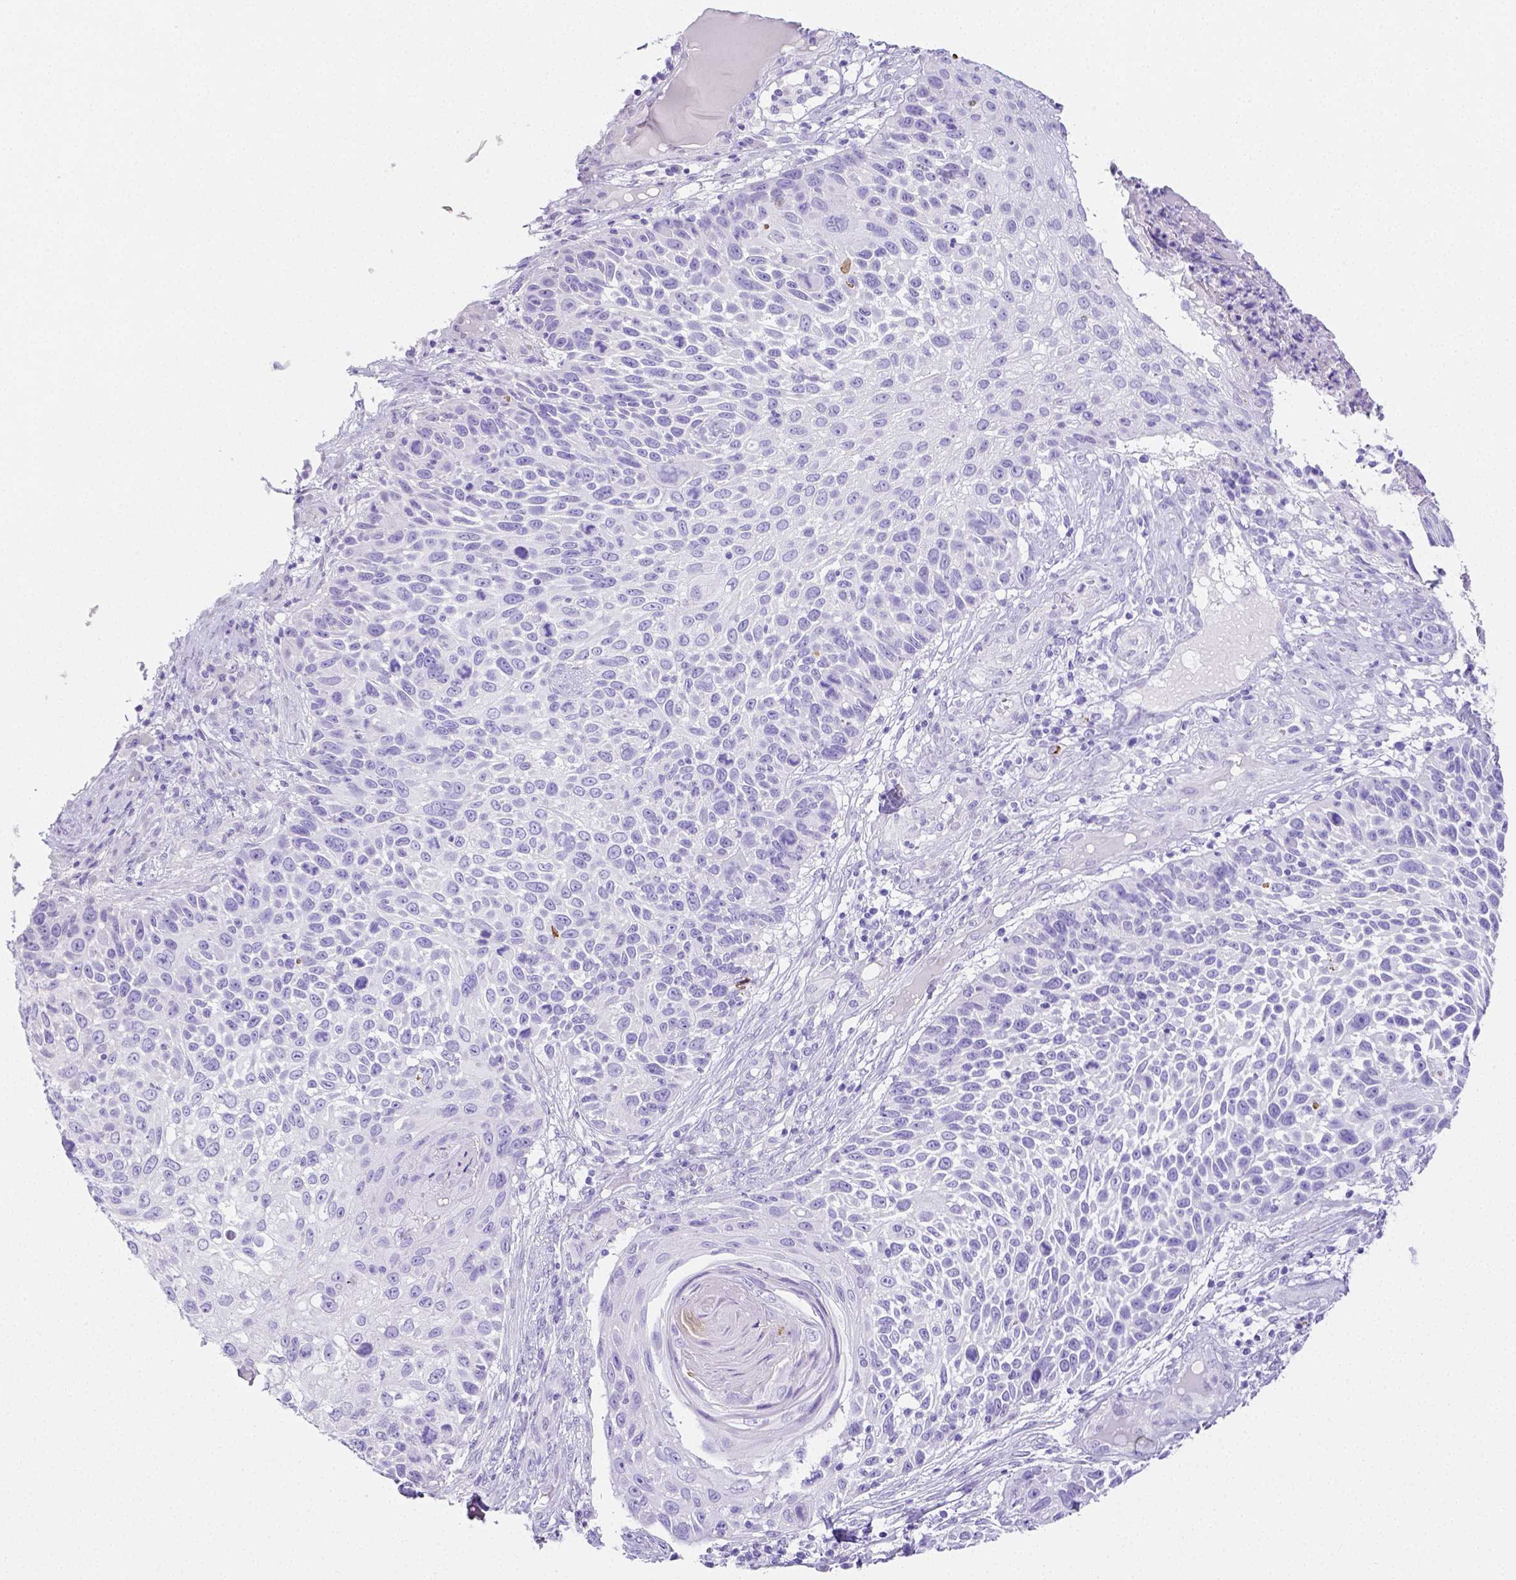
{"staining": {"intensity": "negative", "quantity": "none", "location": "none"}, "tissue": "skin cancer", "cell_type": "Tumor cells", "image_type": "cancer", "snomed": [{"axis": "morphology", "description": "Squamous cell carcinoma, NOS"}, {"axis": "topography", "description": "Skin"}], "caption": "Tumor cells are negative for protein expression in human skin cancer (squamous cell carcinoma).", "gene": "ARHGAP36", "patient": {"sex": "male", "age": 92}}